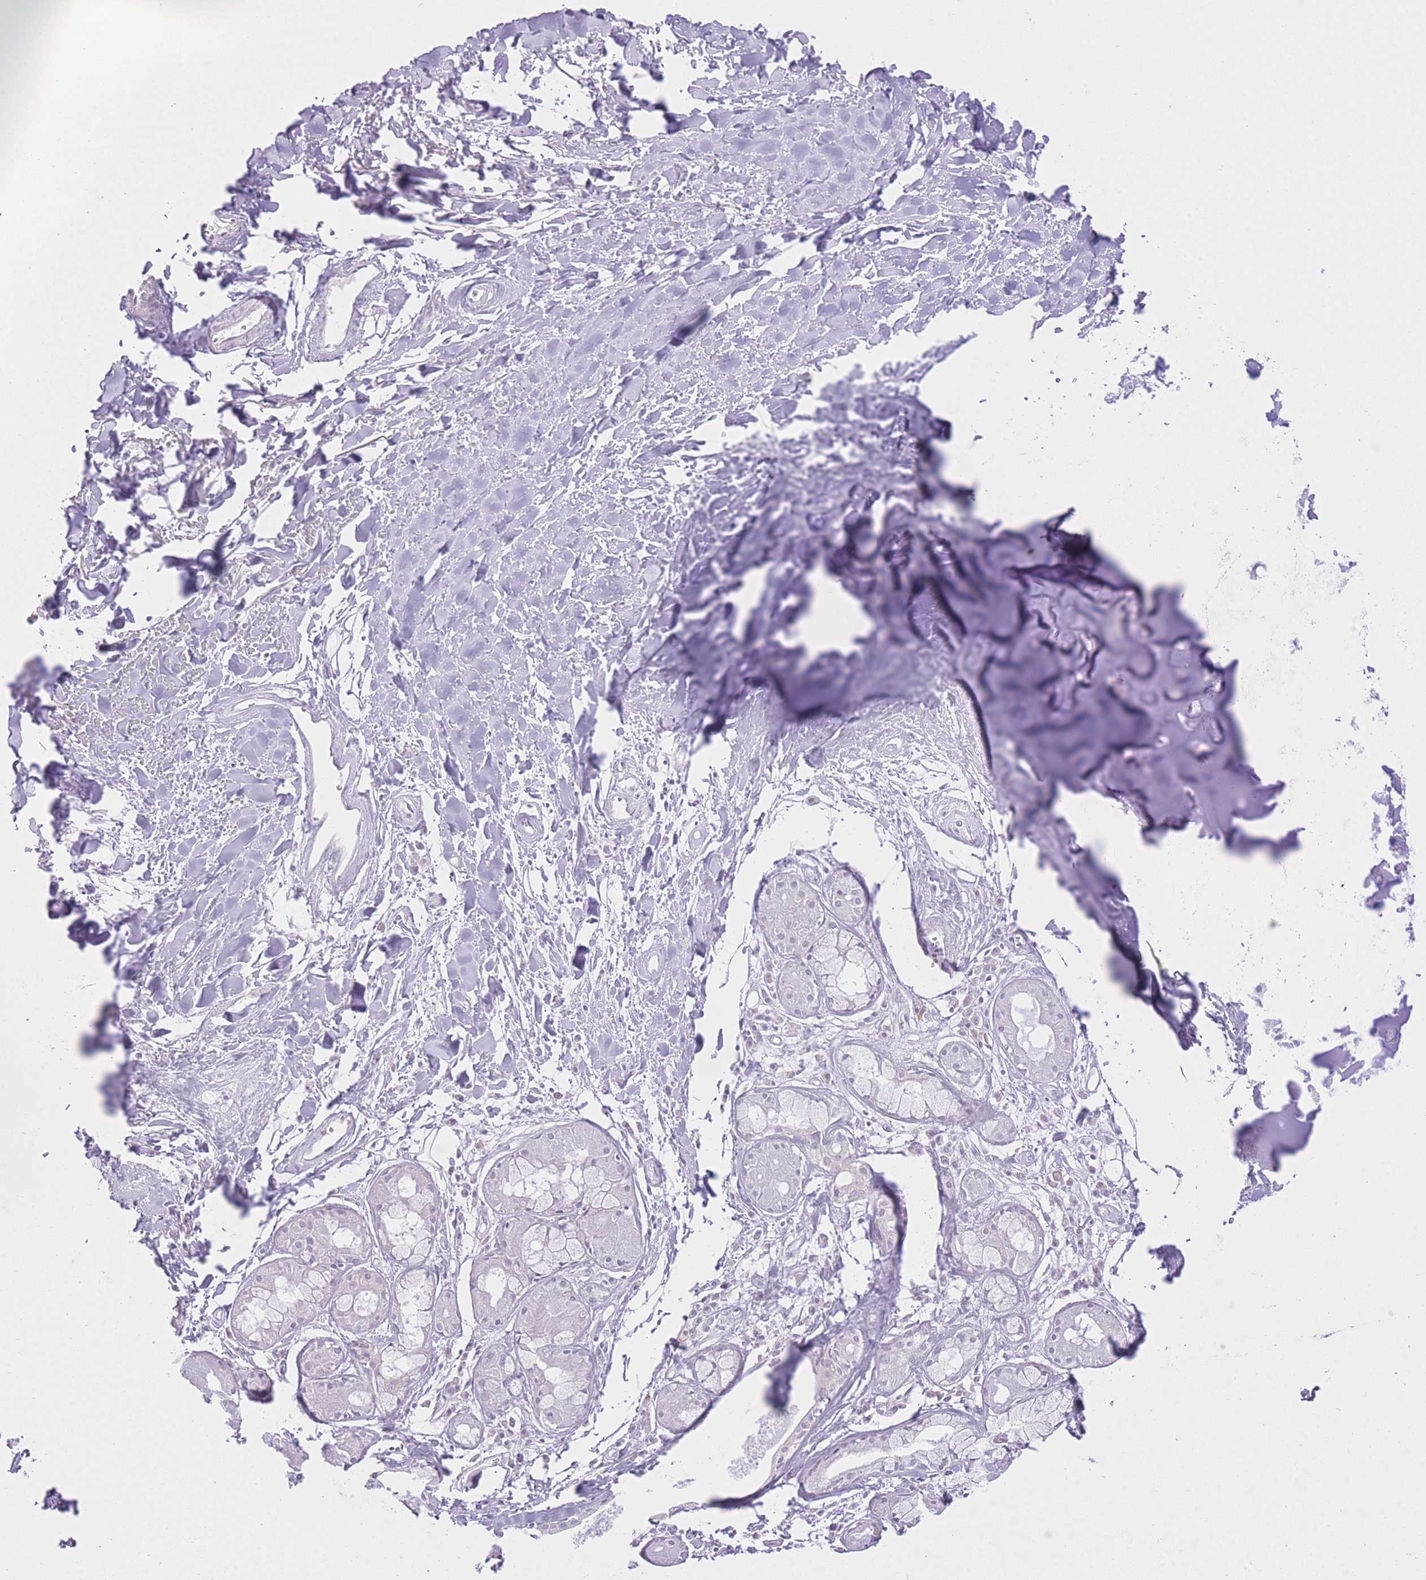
{"staining": {"intensity": "negative", "quantity": "none", "location": "none"}, "tissue": "adipose tissue", "cell_type": "Adipocytes", "image_type": "normal", "snomed": [{"axis": "morphology", "description": "Normal tissue, NOS"}, {"axis": "topography", "description": "Cartilage tissue"}], "caption": "High power microscopy micrograph of an immunohistochemistry micrograph of normal adipose tissue, revealing no significant expression in adipocytes.", "gene": "POLR3F", "patient": {"sex": "male", "age": 57}}